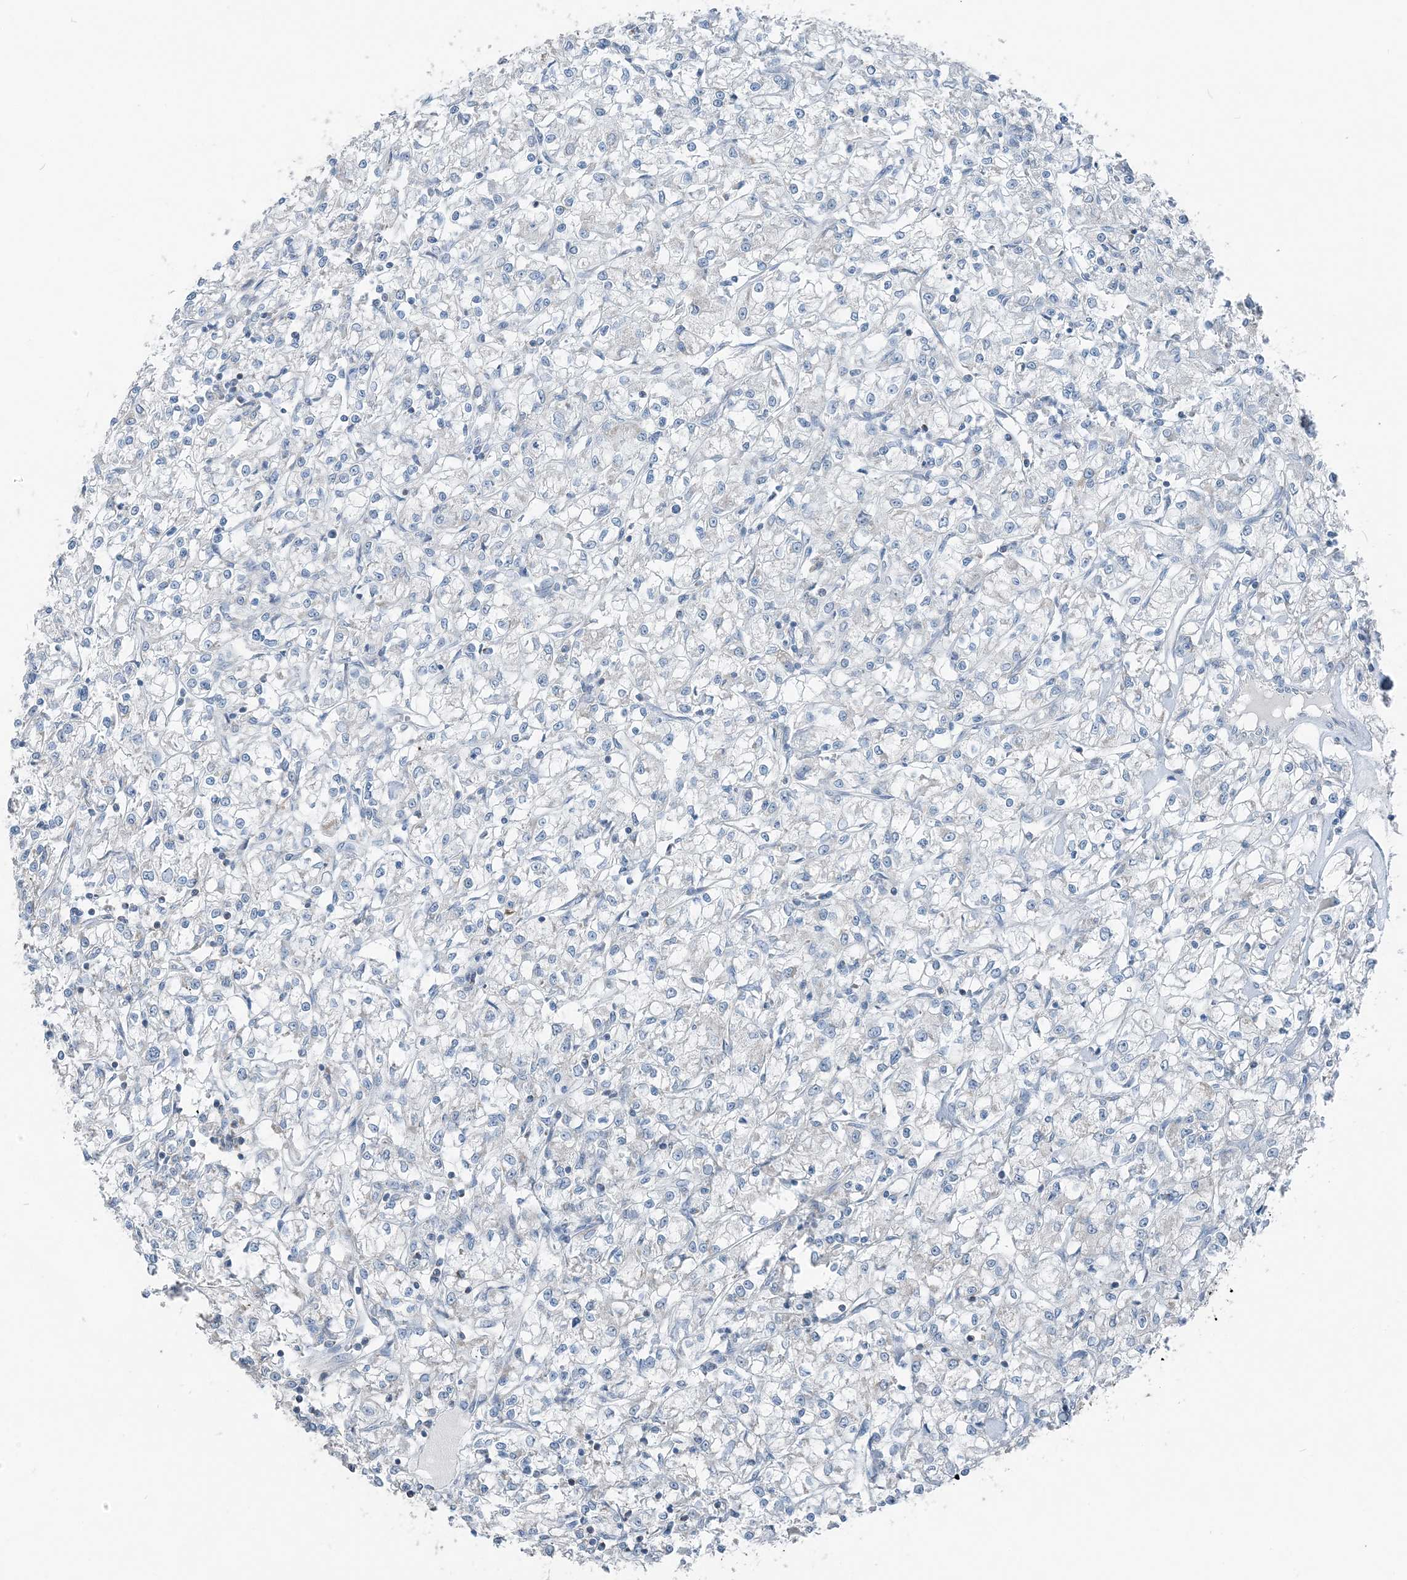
{"staining": {"intensity": "negative", "quantity": "none", "location": "none"}, "tissue": "renal cancer", "cell_type": "Tumor cells", "image_type": "cancer", "snomed": [{"axis": "morphology", "description": "Adenocarcinoma, NOS"}, {"axis": "topography", "description": "Kidney"}], "caption": "IHC image of renal adenocarcinoma stained for a protein (brown), which demonstrates no expression in tumor cells.", "gene": "SUCLG1", "patient": {"sex": "female", "age": 59}}